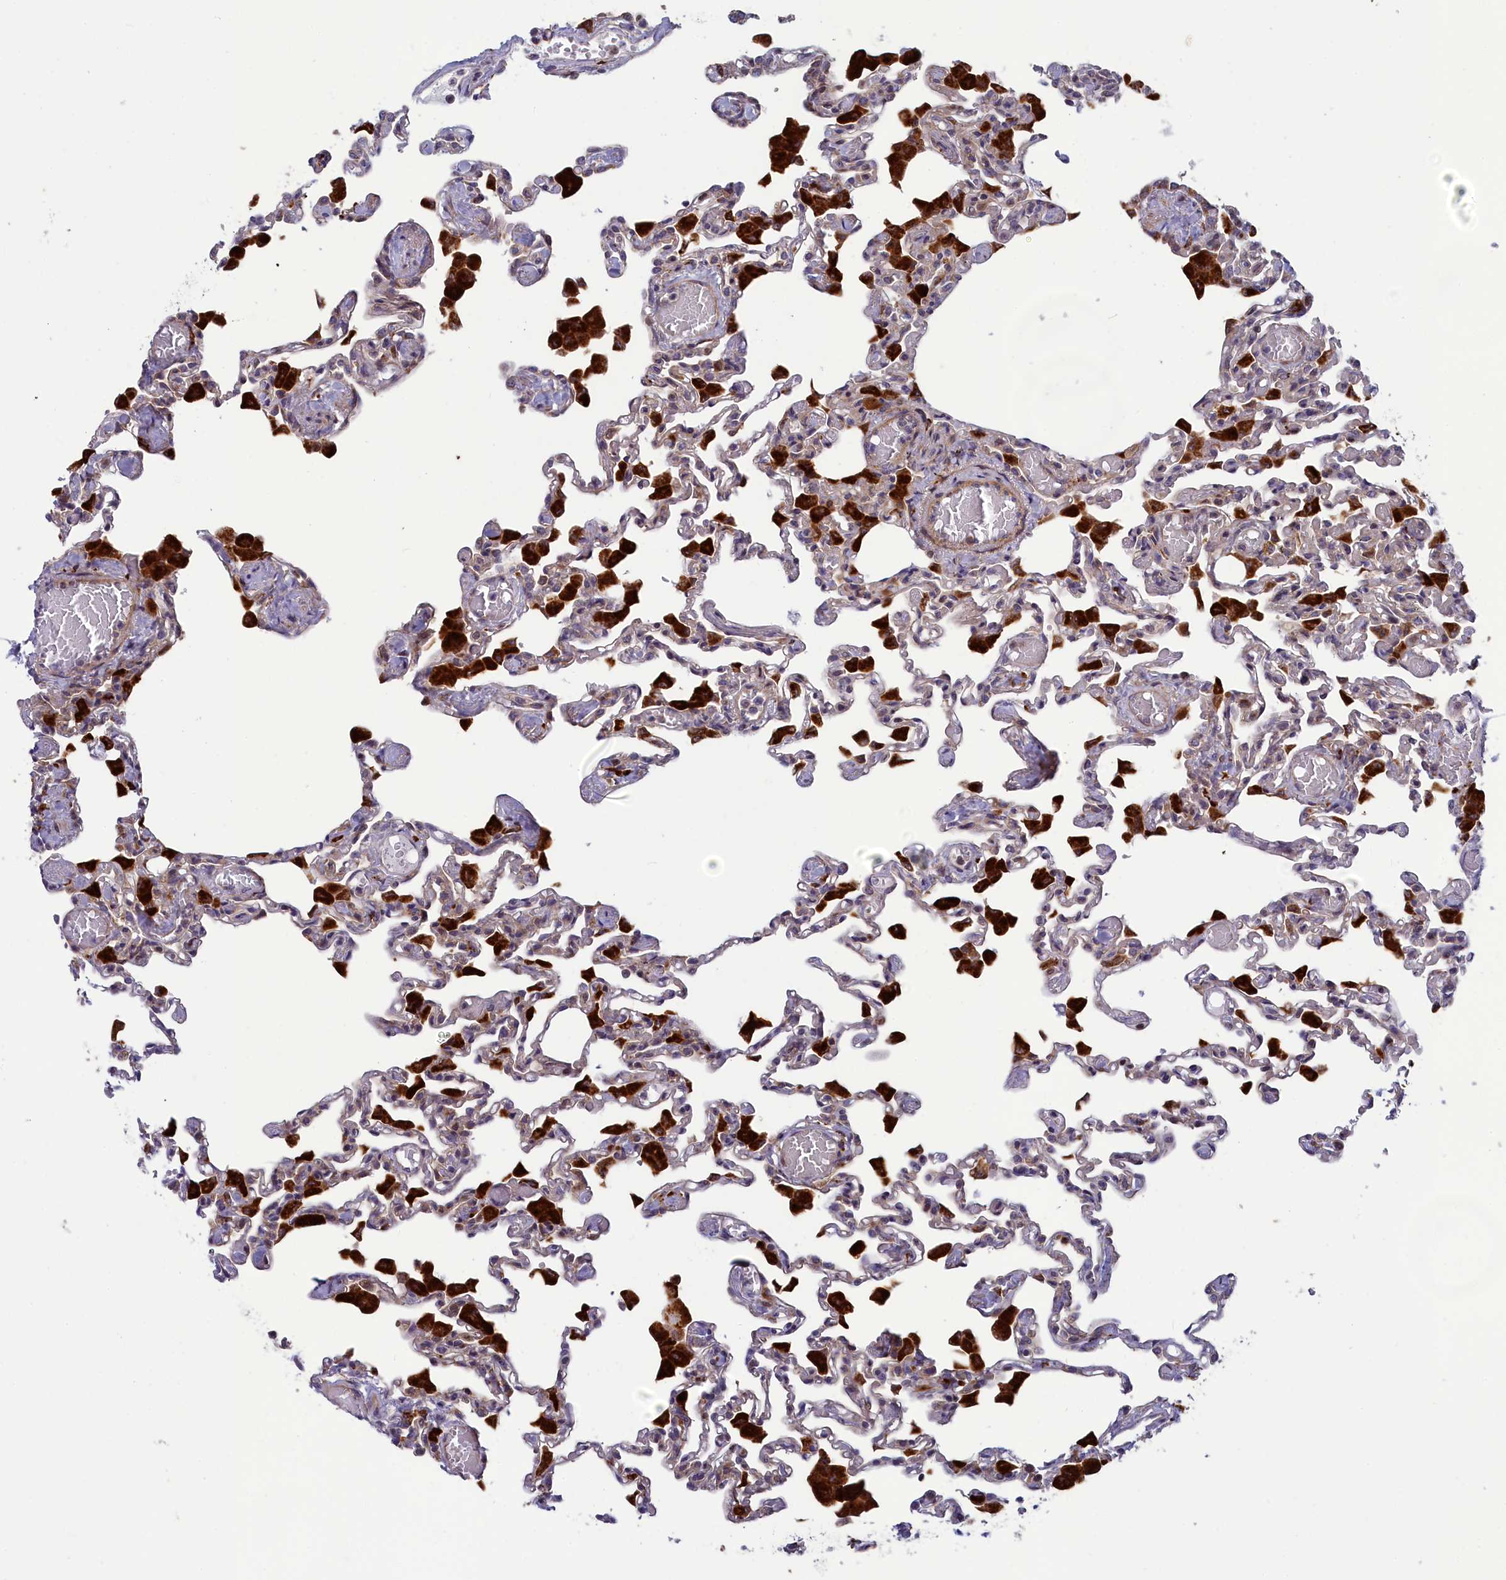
{"staining": {"intensity": "negative", "quantity": "none", "location": "none"}, "tissue": "lung", "cell_type": "Alveolar cells", "image_type": "normal", "snomed": [{"axis": "morphology", "description": "Normal tissue, NOS"}, {"axis": "topography", "description": "Bronchus"}, {"axis": "topography", "description": "Lung"}], "caption": "Micrograph shows no protein staining in alveolar cells of benign lung. (DAB immunohistochemistry (IHC) visualized using brightfield microscopy, high magnification).", "gene": "BLTP2", "patient": {"sex": "female", "age": 49}}